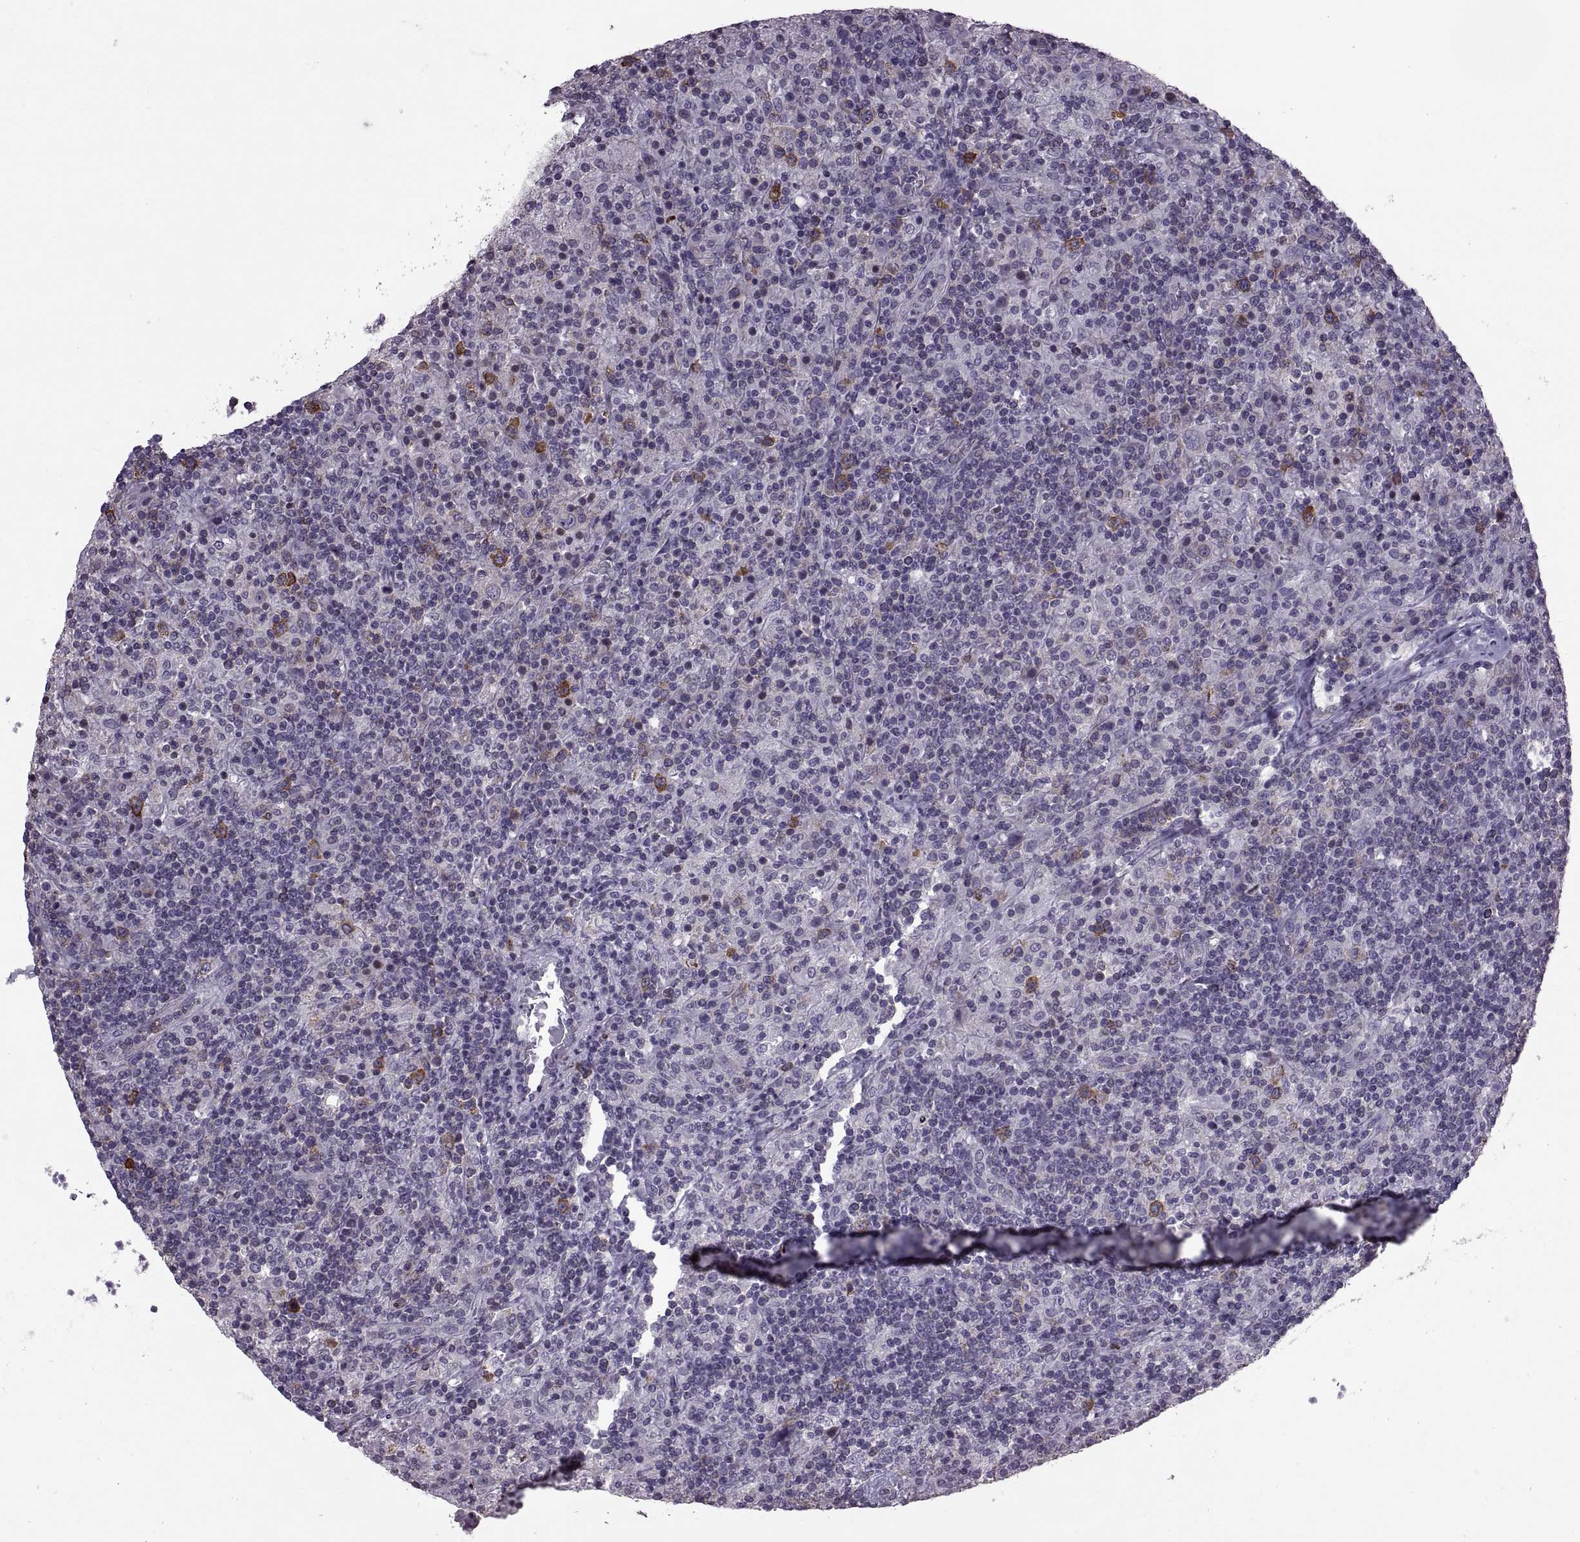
{"staining": {"intensity": "negative", "quantity": "none", "location": "none"}, "tissue": "lymphoma", "cell_type": "Tumor cells", "image_type": "cancer", "snomed": [{"axis": "morphology", "description": "Hodgkin's disease, NOS"}, {"axis": "topography", "description": "Lymph node"}], "caption": "Immunohistochemistry histopathology image of human lymphoma stained for a protein (brown), which demonstrates no positivity in tumor cells.", "gene": "PABPC1", "patient": {"sex": "male", "age": 70}}